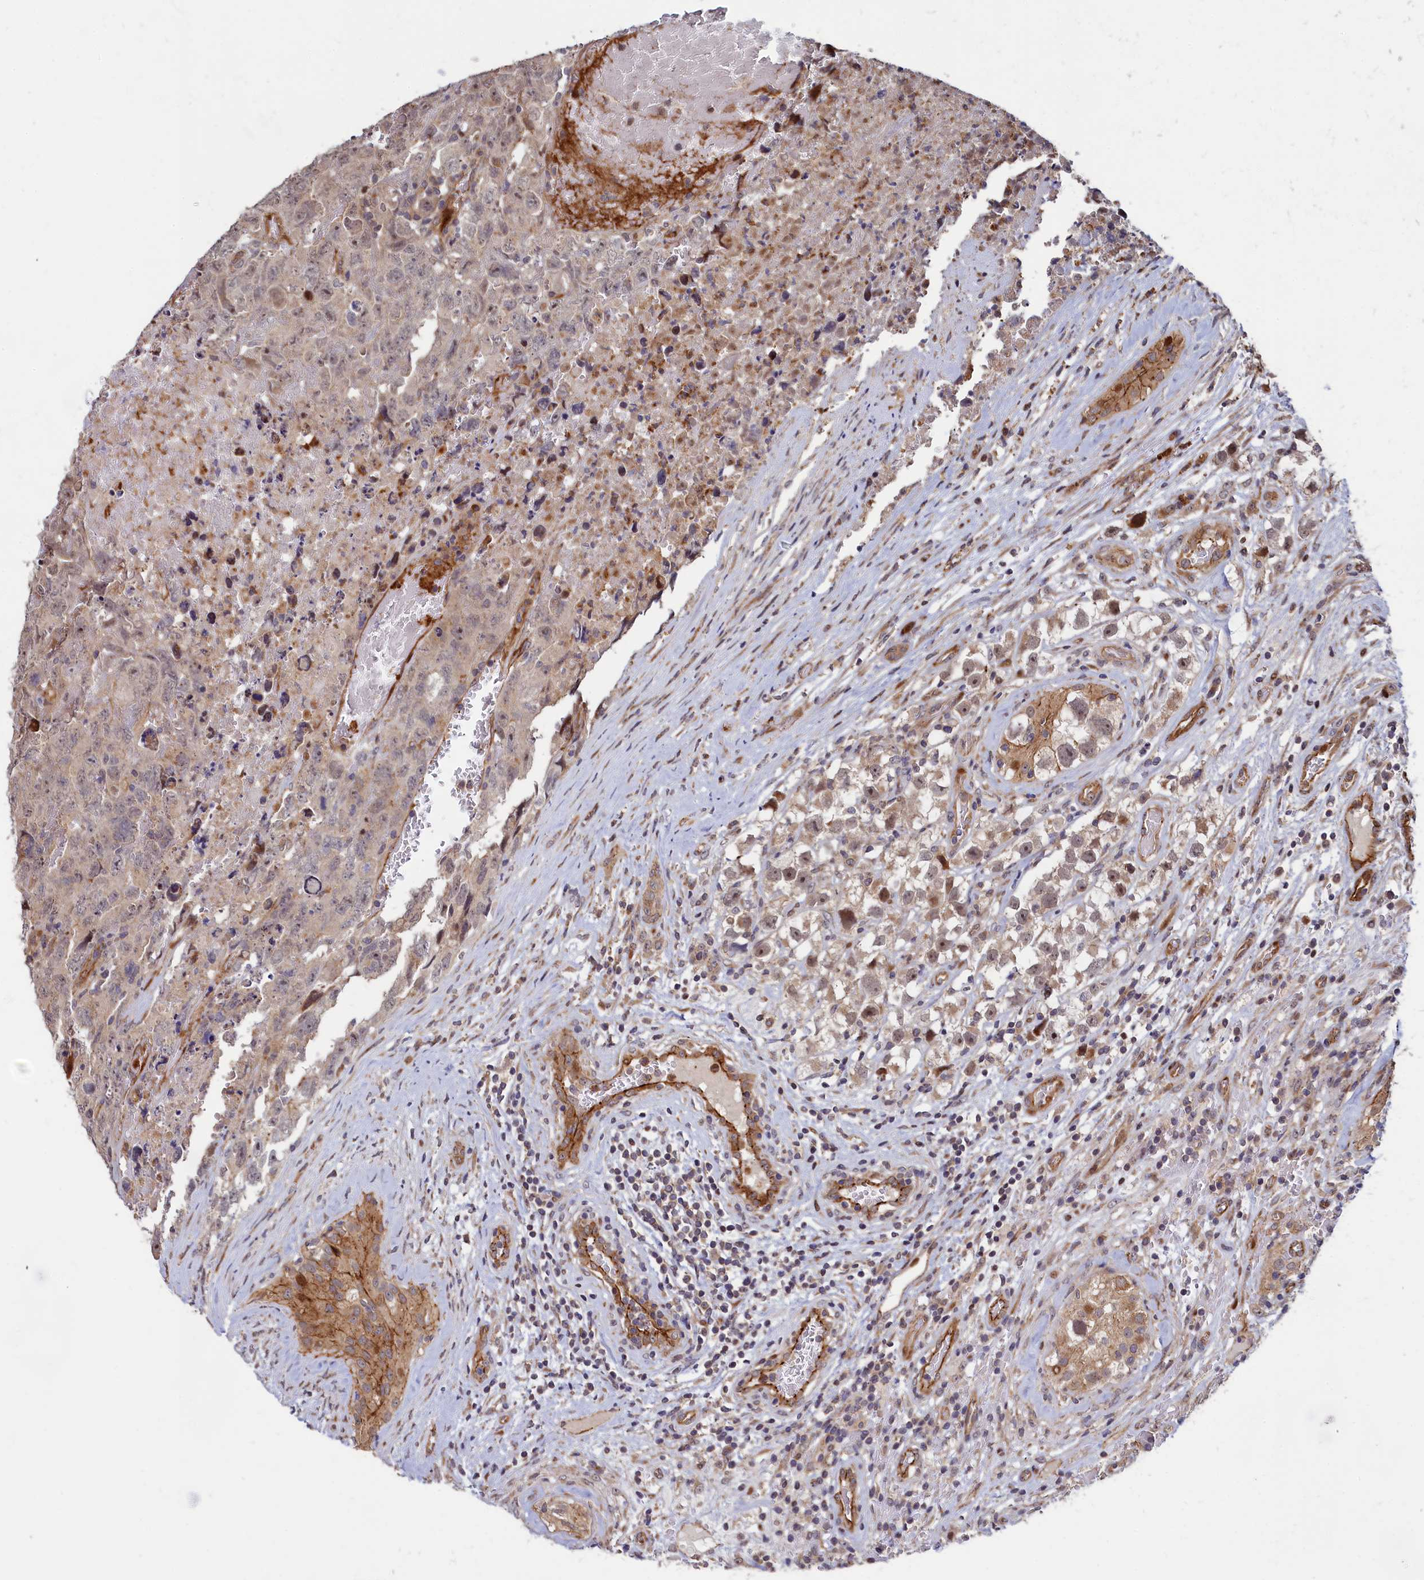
{"staining": {"intensity": "weak", "quantity": "25%-75%", "location": "cytoplasmic/membranous,nuclear"}, "tissue": "testis cancer", "cell_type": "Tumor cells", "image_type": "cancer", "snomed": [{"axis": "morphology", "description": "Carcinoma, Embryonal, NOS"}, {"axis": "topography", "description": "Testis"}], "caption": "Immunohistochemical staining of testis cancer shows low levels of weak cytoplasmic/membranous and nuclear protein positivity in about 25%-75% of tumor cells.", "gene": "PIK3C3", "patient": {"sex": "male", "age": 45}}